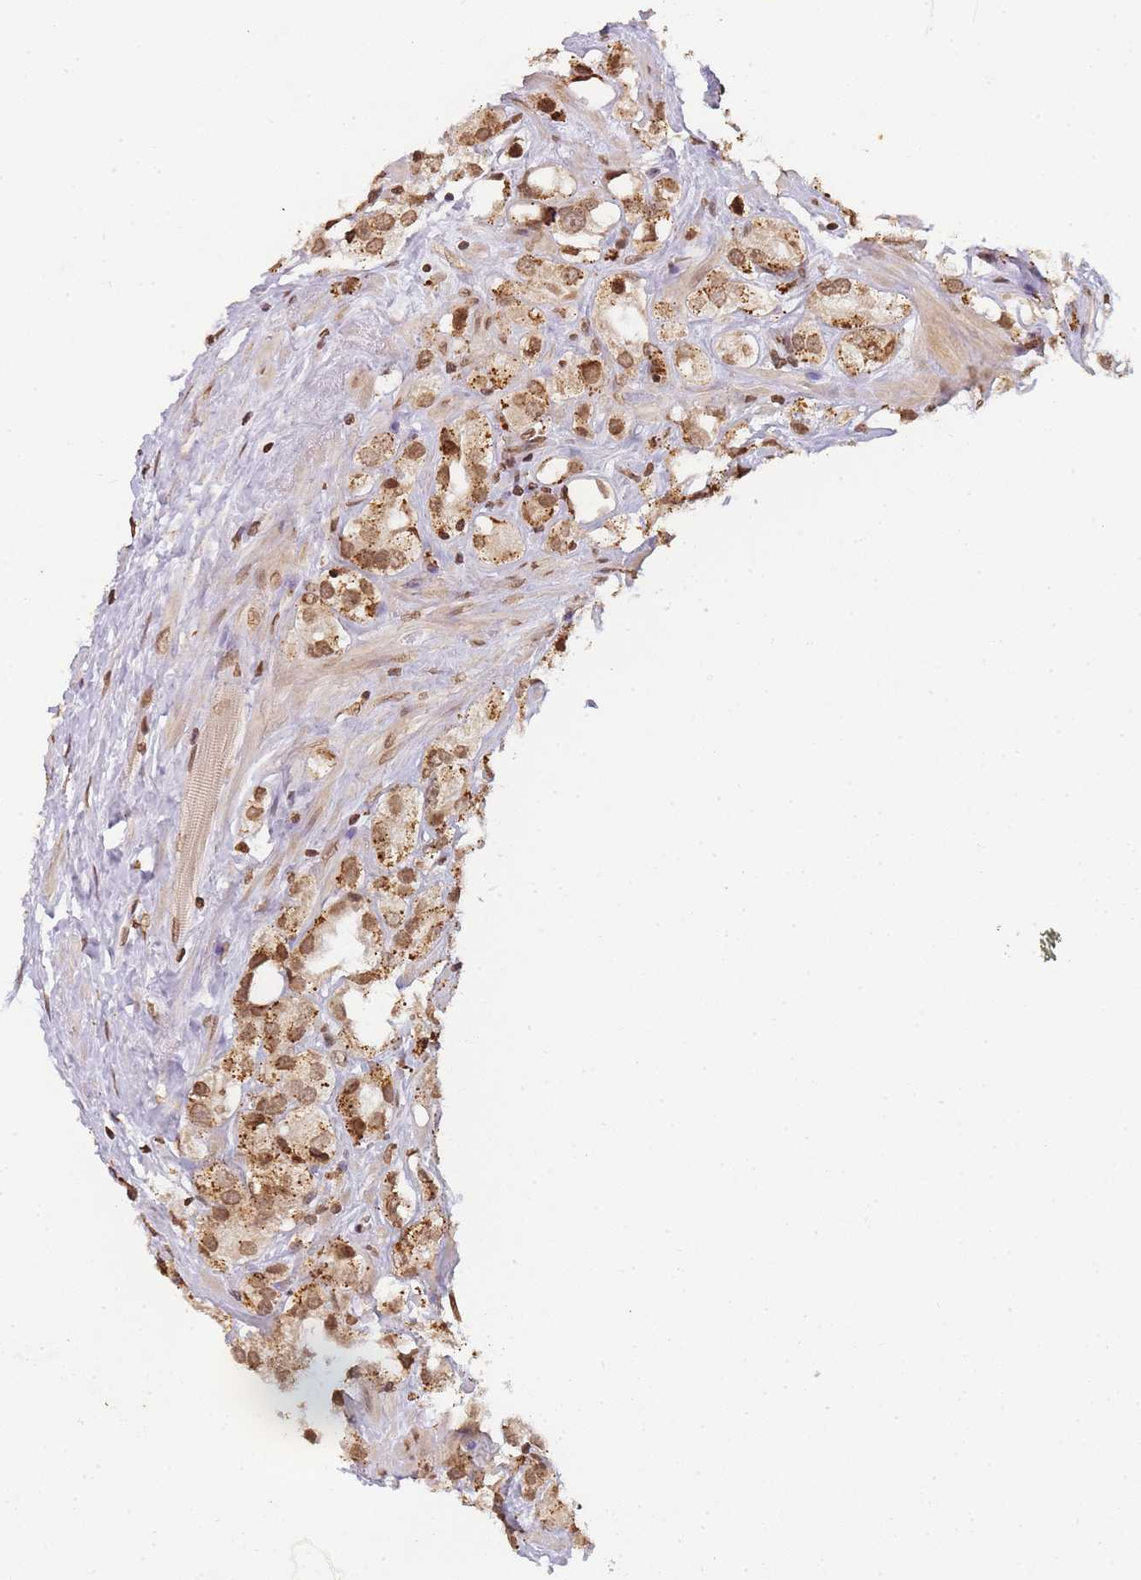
{"staining": {"intensity": "moderate", "quantity": ">75%", "location": "cytoplasmic/membranous,nuclear"}, "tissue": "prostate cancer", "cell_type": "Tumor cells", "image_type": "cancer", "snomed": [{"axis": "morphology", "description": "Adenocarcinoma, NOS"}, {"axis": "topography", "description": "Prostate"}], "caption": "A medium amount of moderate cytoplasmic/membranous and nuclear expression is identified in approximately >75% of tumor cells in prostate cancer tissue.", "gene": "WWTR1", "patient": {"sex": "male", "age": 79}}